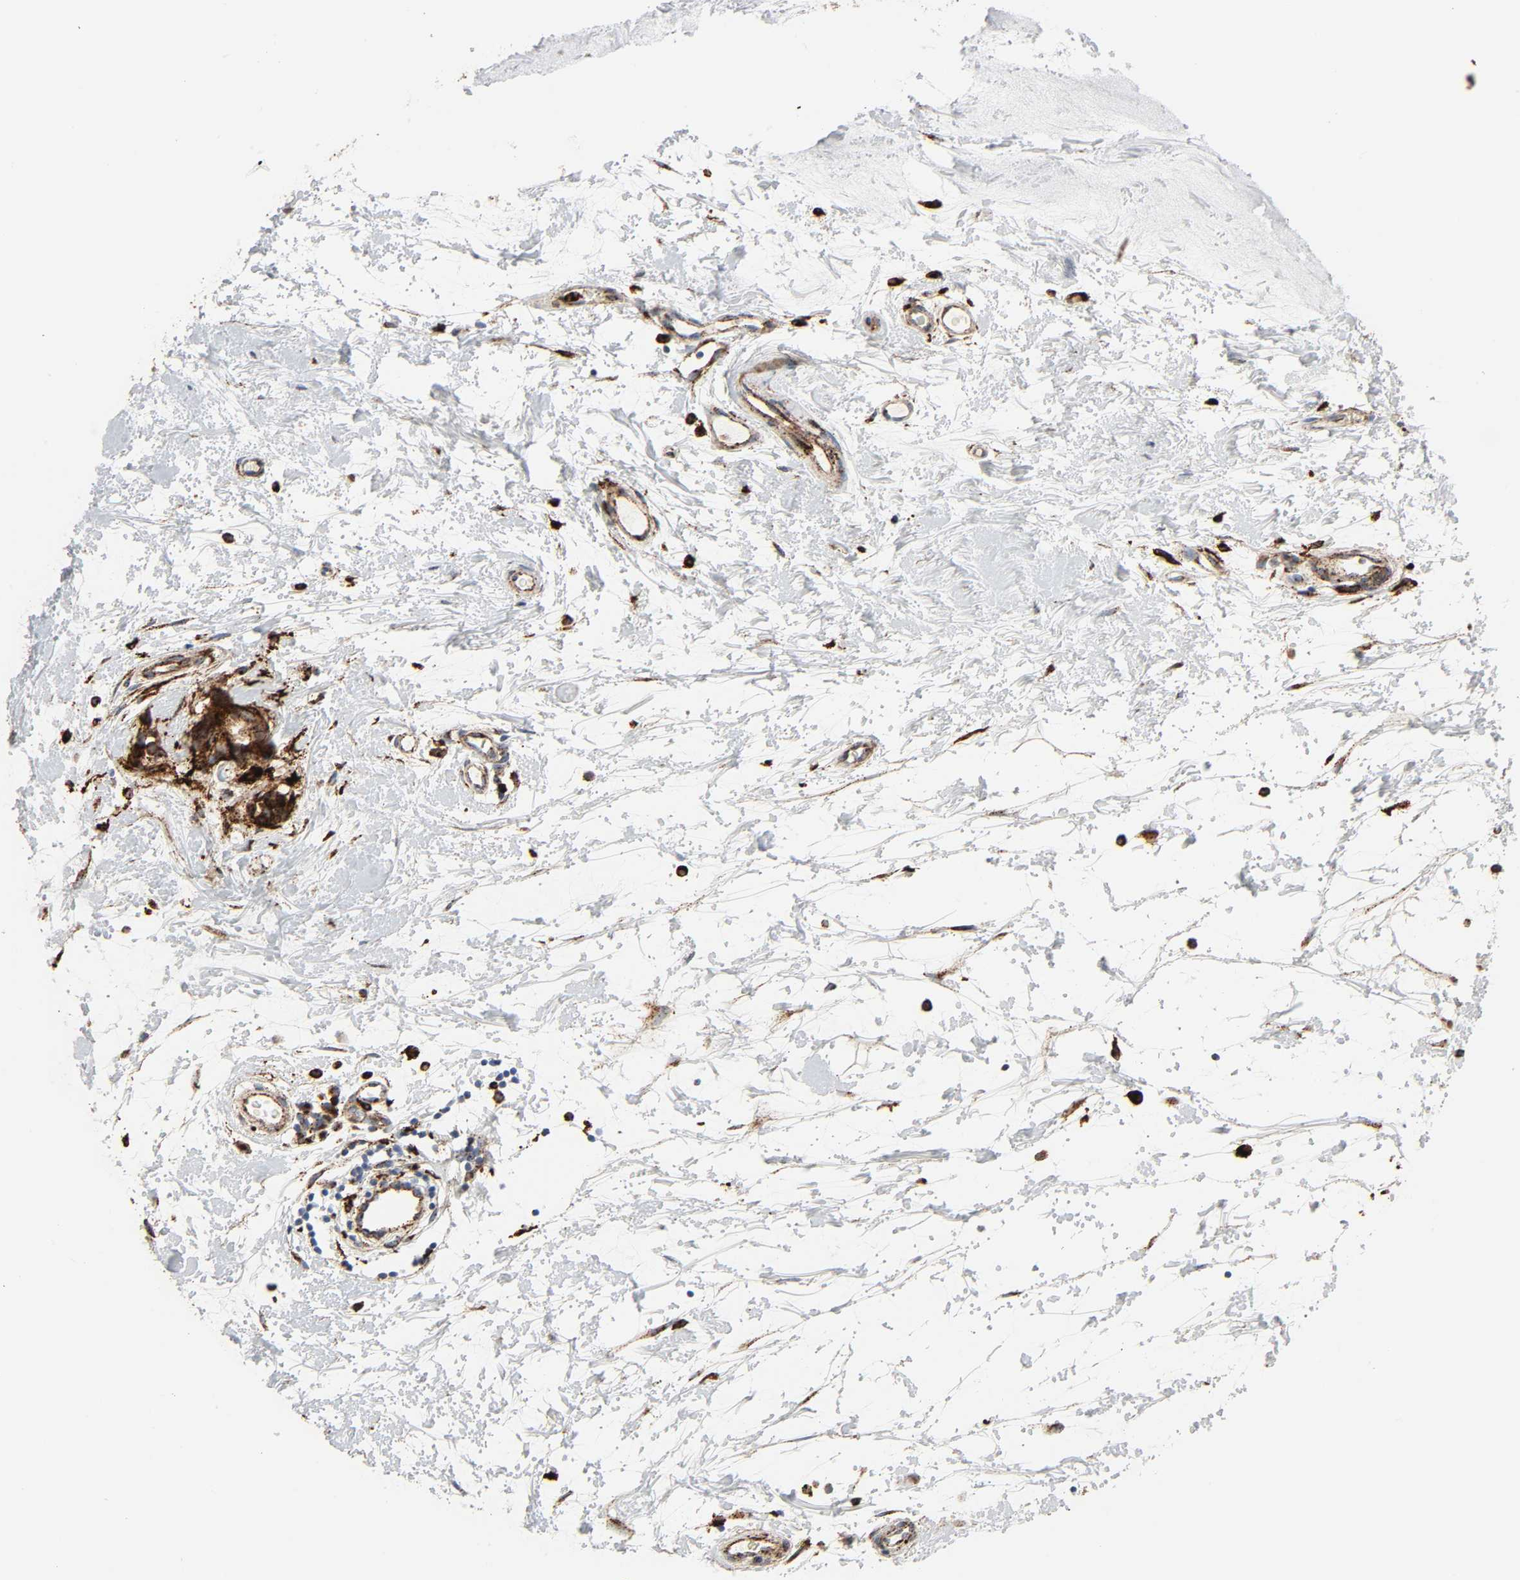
{"staining": {"intensity": "strong", "quantity": ">75%", "location": "cytoplasmic/membranous"}, "tissue": "breast cancer", "cell_type": "Tumor cells", "image_type": "cancer", "snomed": [{"axis": "morphology", "description": "Duct carcinoma"}, {"axis": "topography", "description": "Breast"}], "caption": "Protein staining reveals strong cytoplasmic/membranous expression in approximately >75% of tumor cells in invasive ductal carcinoma (breast). The protein is shown in brown color, while the nuclei are stained blue.", "gene": "PSAP", "patient": {"sex": "female", "age": 40}}